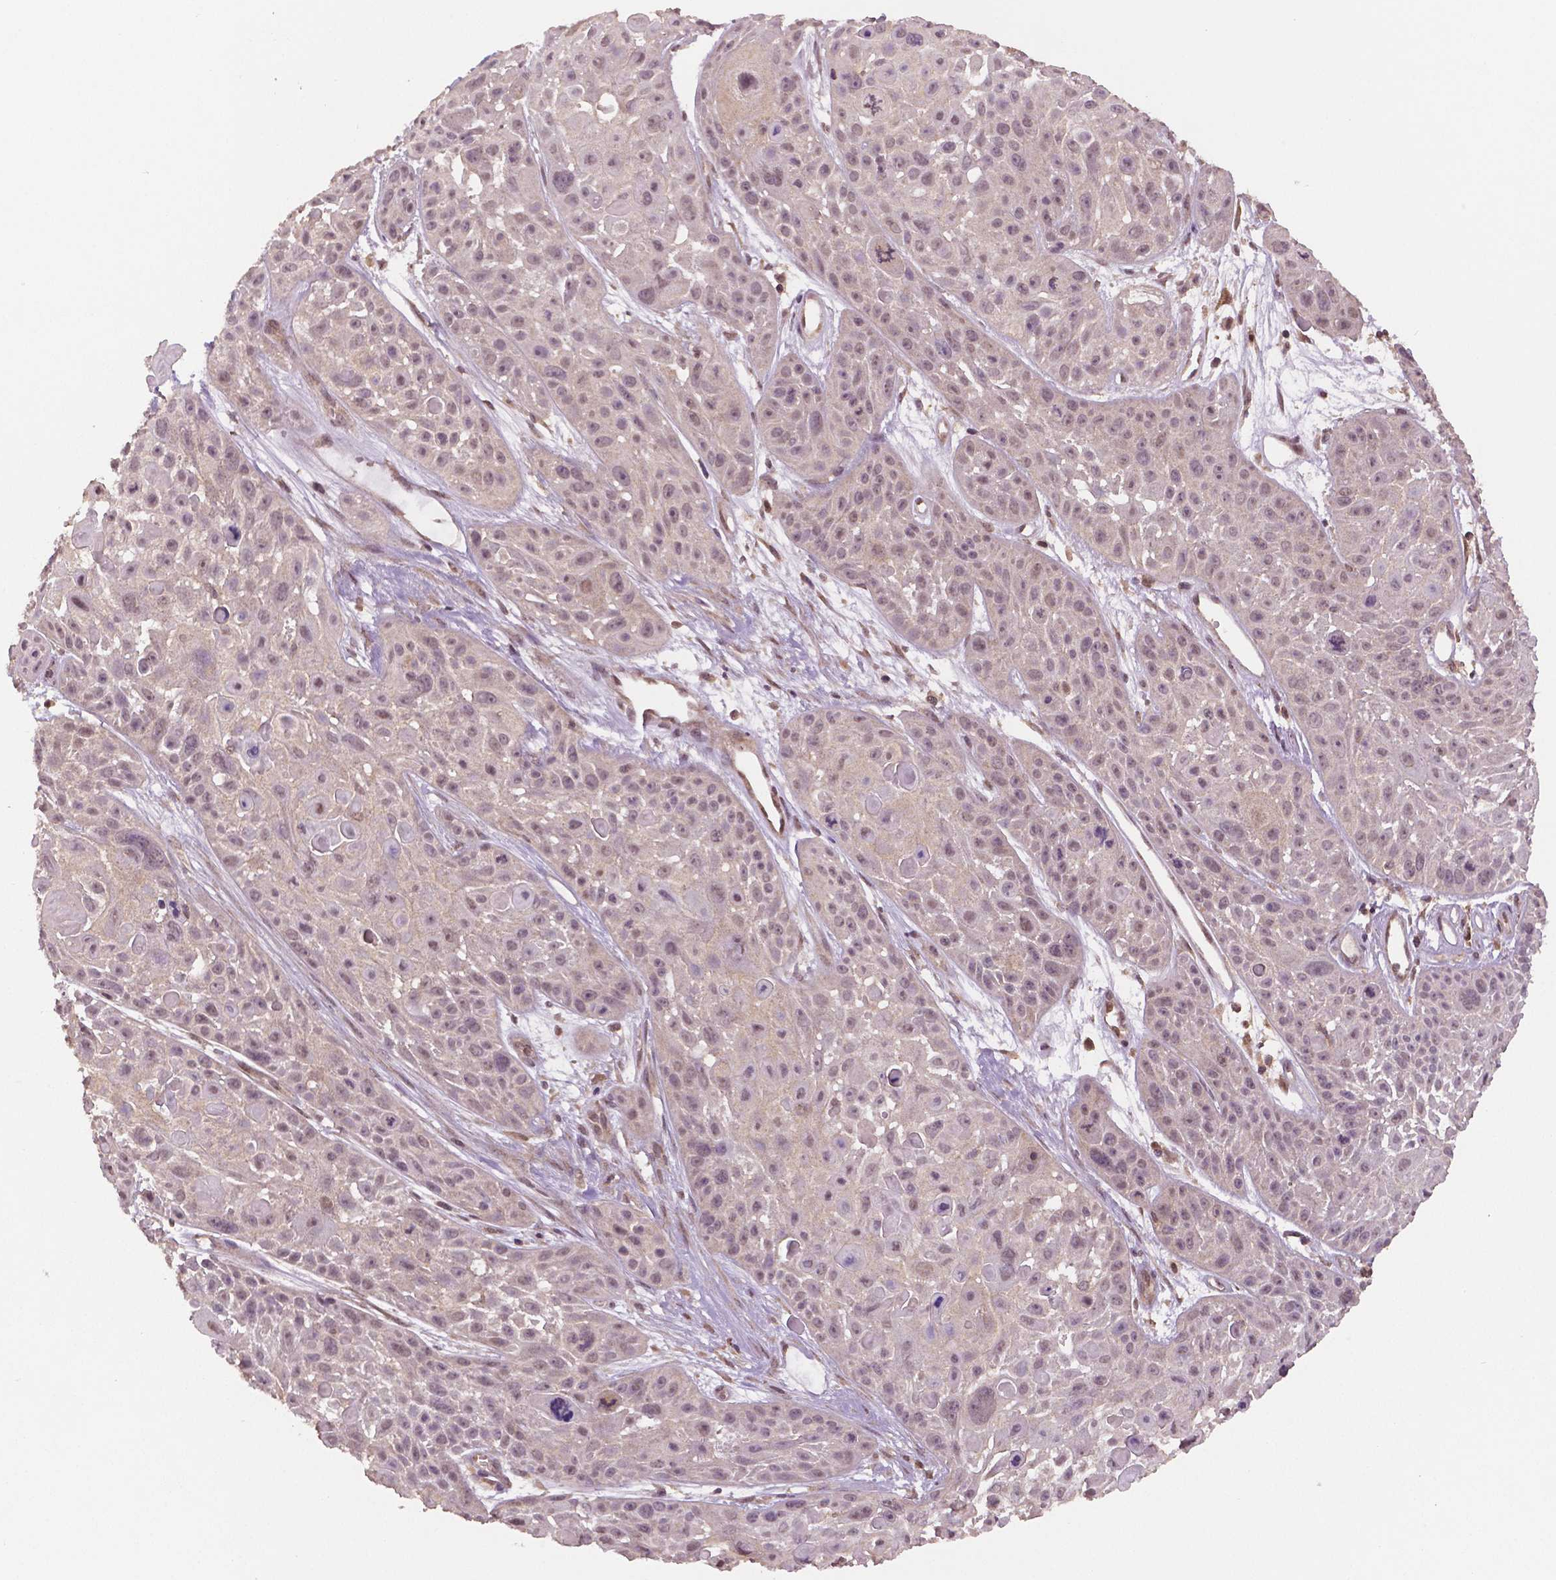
{"staining": {"intensity": "negative", "quantity": "none", "location": "none"}, "tissue": "skin cancer", "cell_type": "Tumor cells", "image_type": "cancer", "snomed": [{"axis": "morphology", "description": "Squamous cell carcinoma, NOS"}, {"axis": "topography", "description": "Skin"}, {"axis": "topography", "description": "Anal"}], "caption": "IHC of human squamous cell carcinoma (skin) exhibits no expression in tumor cells.", "gene": "STAT3", "patient": {"sex": "female", "age": 75}}